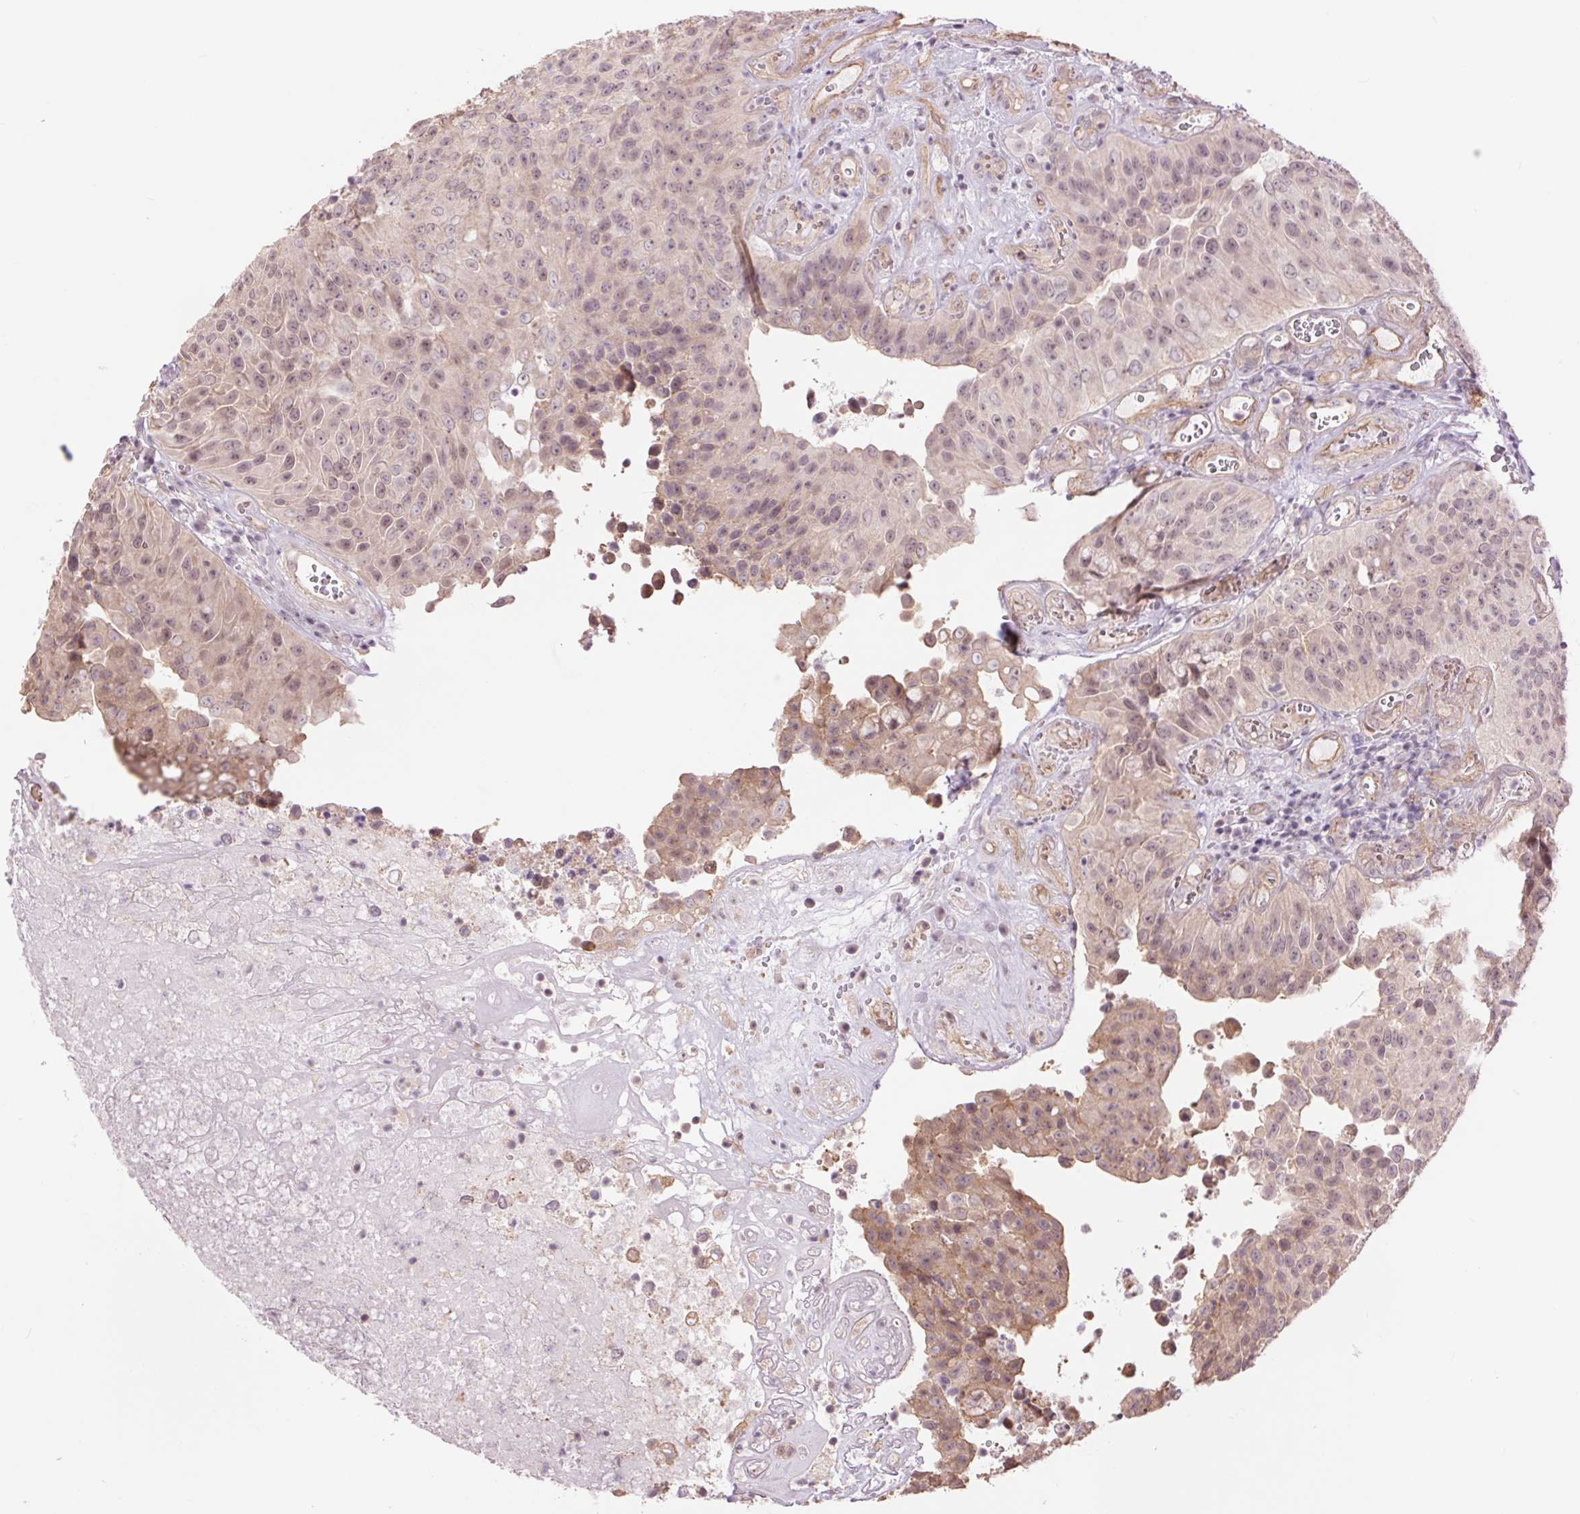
{"staining": {"intensity": "weak", "quantity": "<25%", "location": "nuclear"}, "tissue": "urothelial cancer", "cell_type": "Tumor cells", "image_type": "cancer", "snomed": [{"axis": "morphology", "description": "Urothelial carcinoma, Low grade"}, {"axis": "topography", "description": "Urinary bladder"}], "caption": "There is no significant expression in tumor cells of low-grade urothelial carcinoma.", "gene": "PALM", "patient": {"sex": "male", "age": 76}}